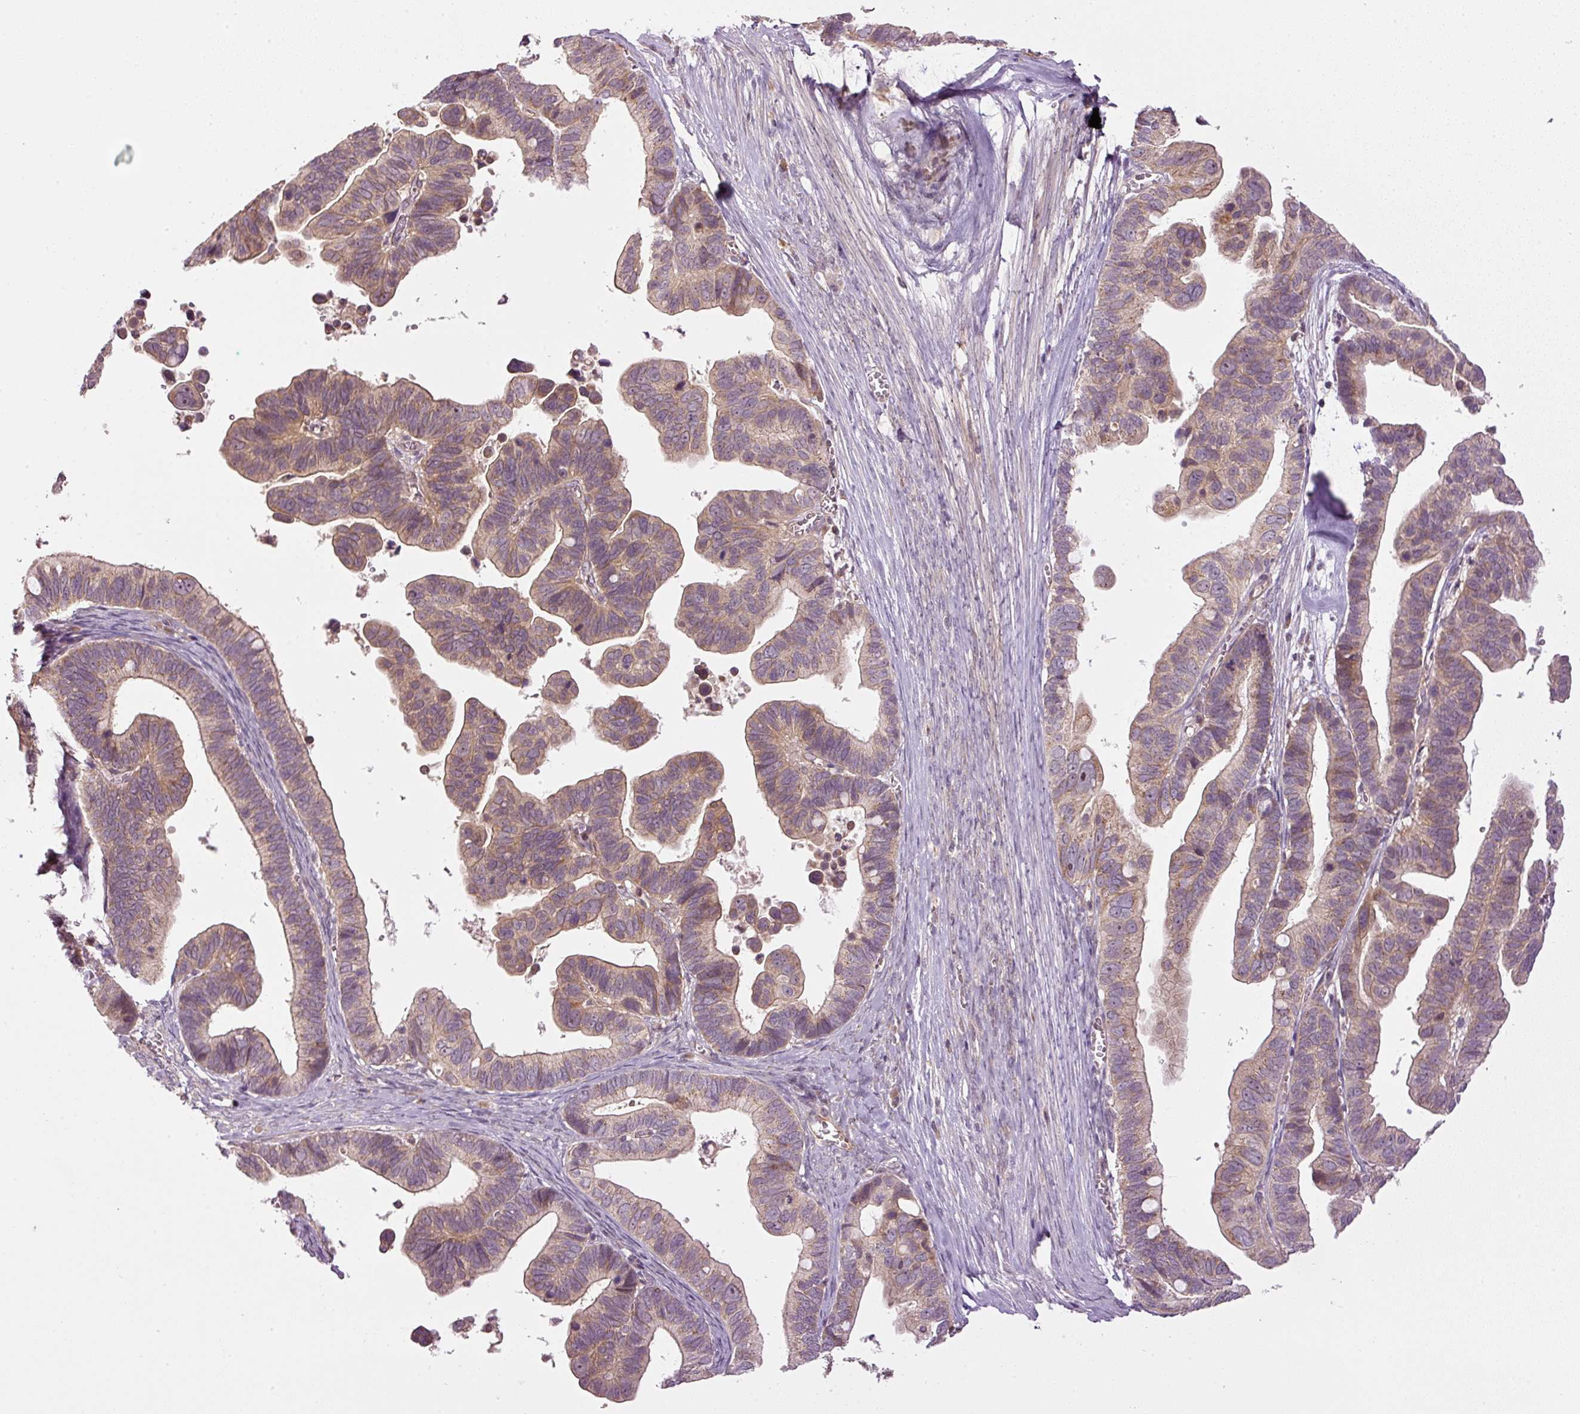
{"staining": {"intensity": "moderate", "quantity": ">75%", "location": "cytoplasmic/membranous"}, "tissue": "ovarian cancer", "cell_type": "Tumor cells", "image_type": "cancer", "snomed": [{"axis": "morphology", "description": "Cystadenocarcinoma, serous, NOS"}, {"axis": "topography", "description": "Ovary"}], "caption": "Immunohistochemical staining of ovarian serous cystadenocarcinoma exhibits medium levels of moderate cytoplasmic/membranous protein staining in about >75% of tumor cells.", "gene": "CDC20B", "patient": {"sex": "female", "age": 56}}